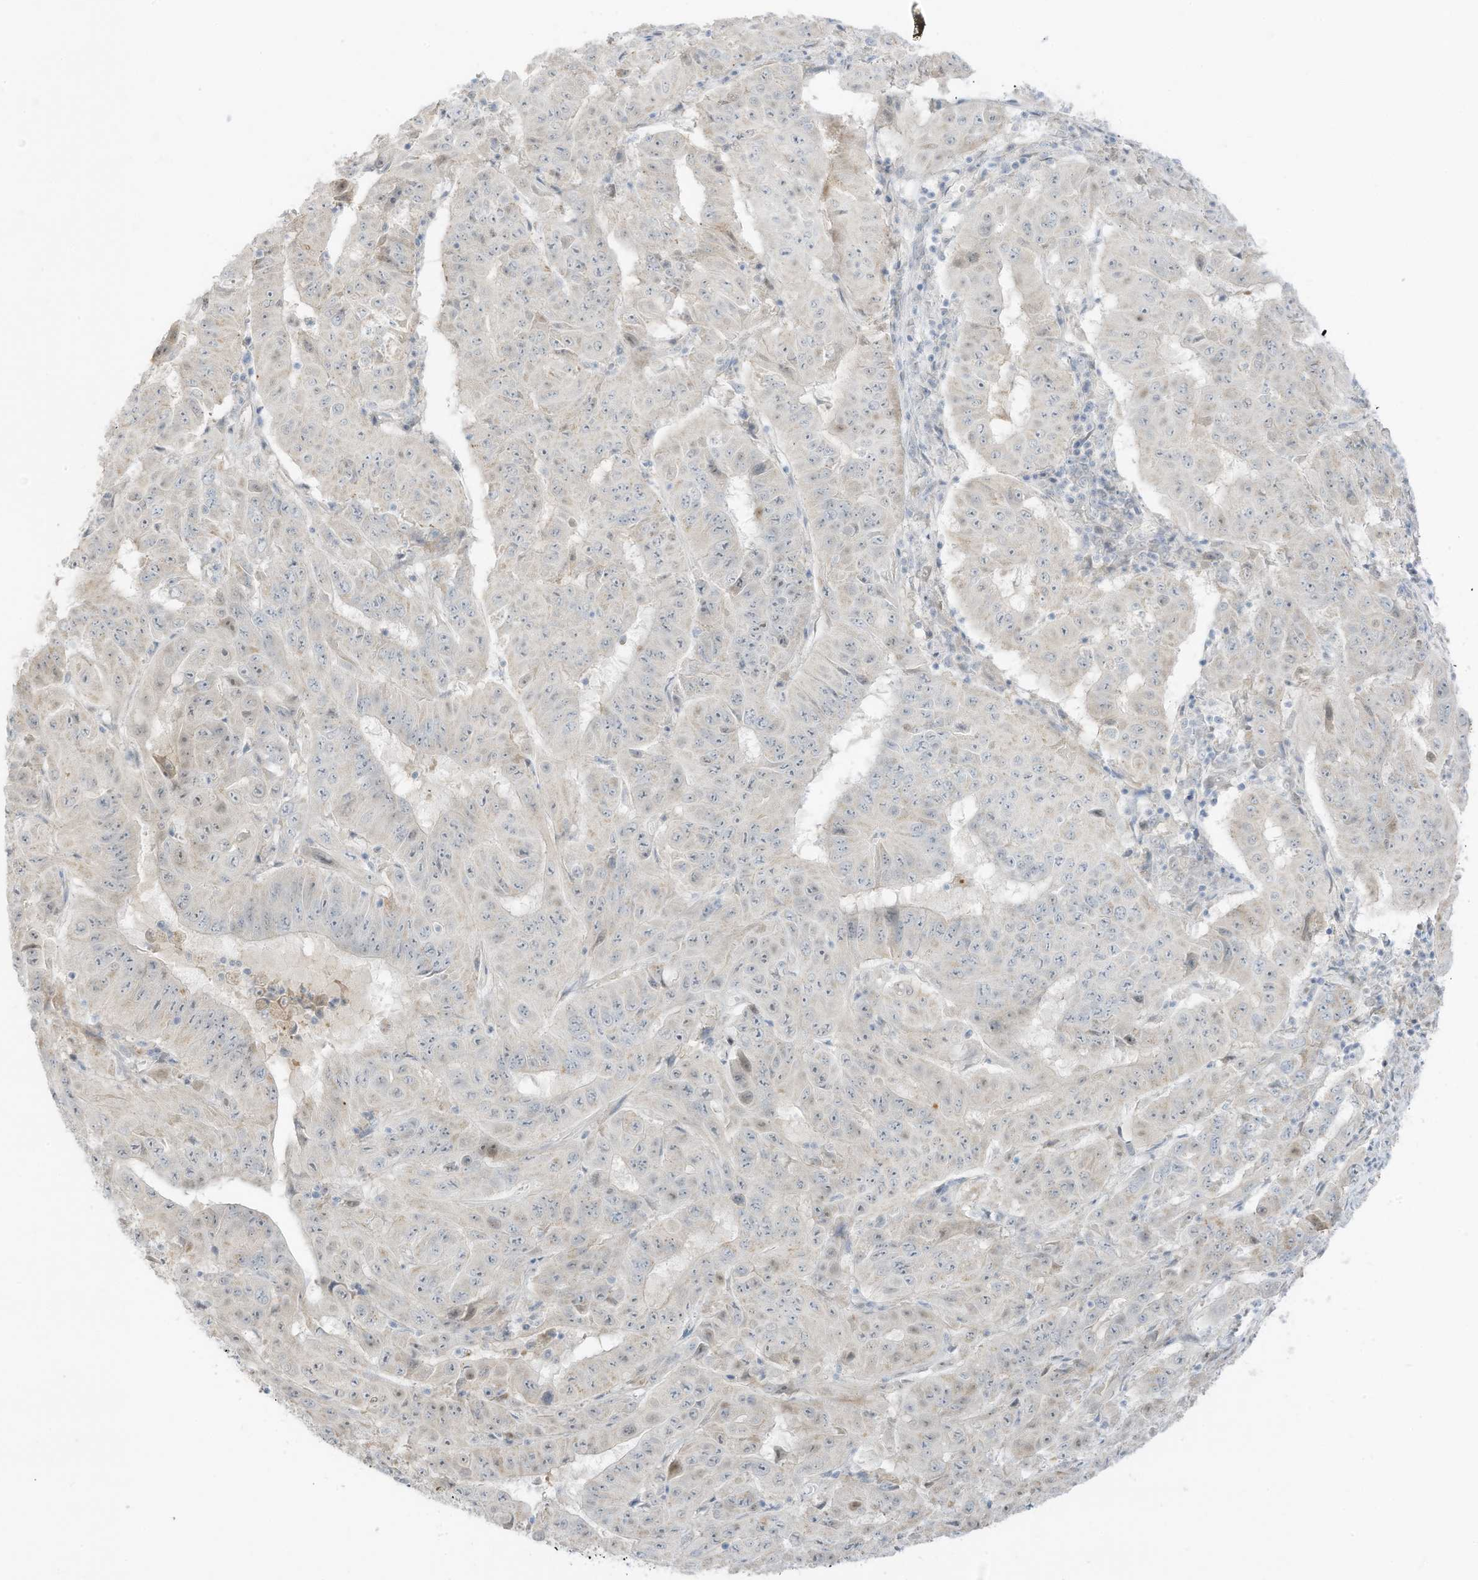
{"staining": {"intensity": "negative", "quantity": "none", "location": "none"}, "tissue": "pancreatic cancer", "cell_type": "Tumor cells", "image_type": "cancer", "snomed": [{"axis": "morphology", "description": "Adenocarcinoma, NOS"}, {"axis": "topography", "description": "Pancreas"}], "caption": "There is no significant staining in tumor cells of adenocarcinoma (pancreatic).", "gene": "ASPRV1", "patient": {"sex": "male", "age": 63}}